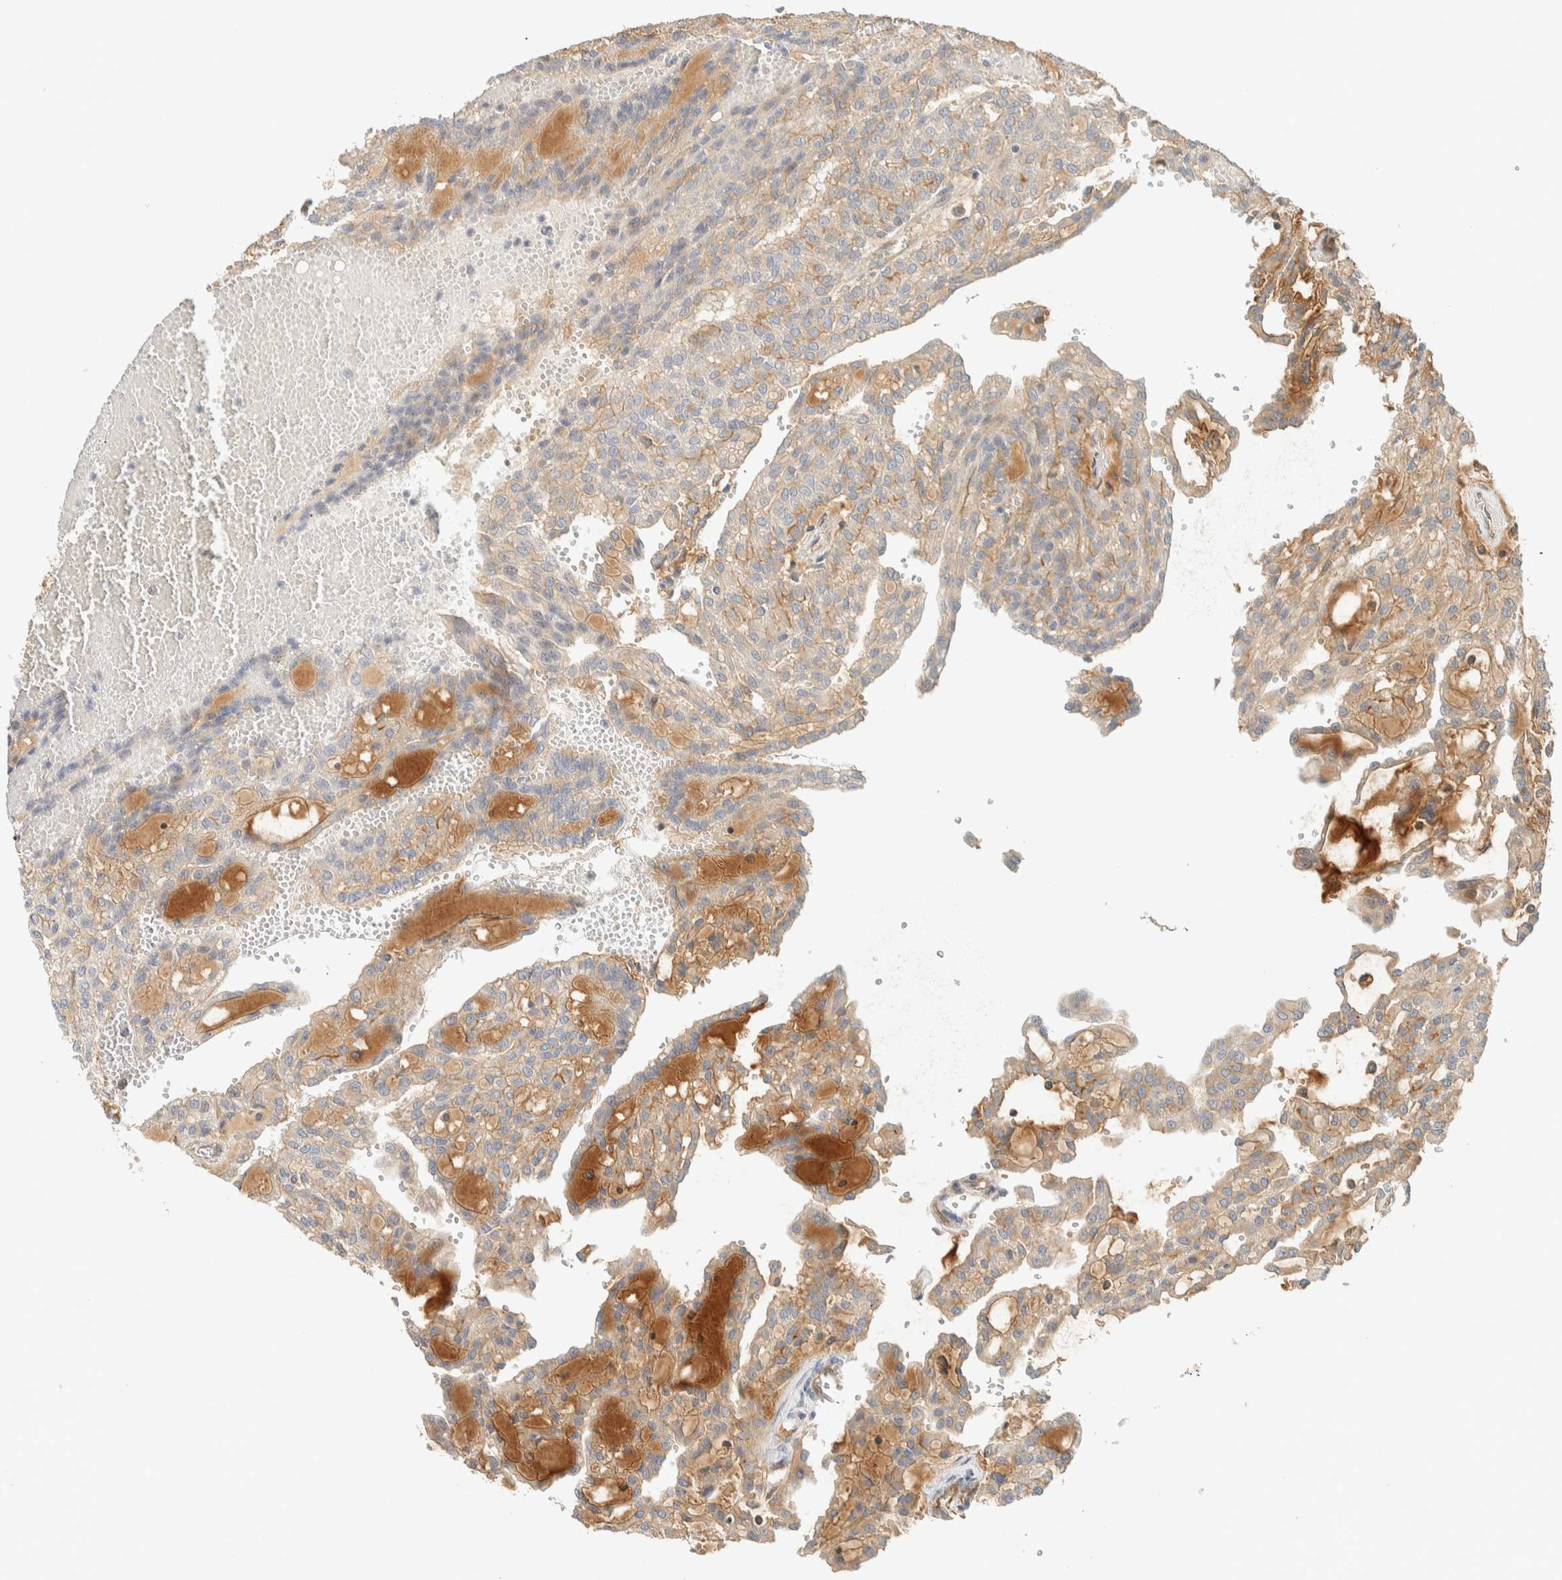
{"staining": {"intensity": "weak", "quantity": ">75%", "location": "cytoplasmic/membranous"}, "tissue": "renal cancer", "cell_type": "Tumor cells", "image_type": "cancer", "snomed": [{"axis": "morphology", "description": "Adenocarcinoma, NOS"}, {"axis": "topography", "description": "Kidney"}], "caption": "Immunohistochemistry image of neoplastic tissue: human adenocarcinoma (renal) stained using IHC reveals low levels of weak protein expression localized specifically in the cytoplasmic/membranous of tumor cells, appearing as a cytoplasmic/membranous brown color.", "gene": "LIMA1", "patient": {"sex": "male", "age": 63}}